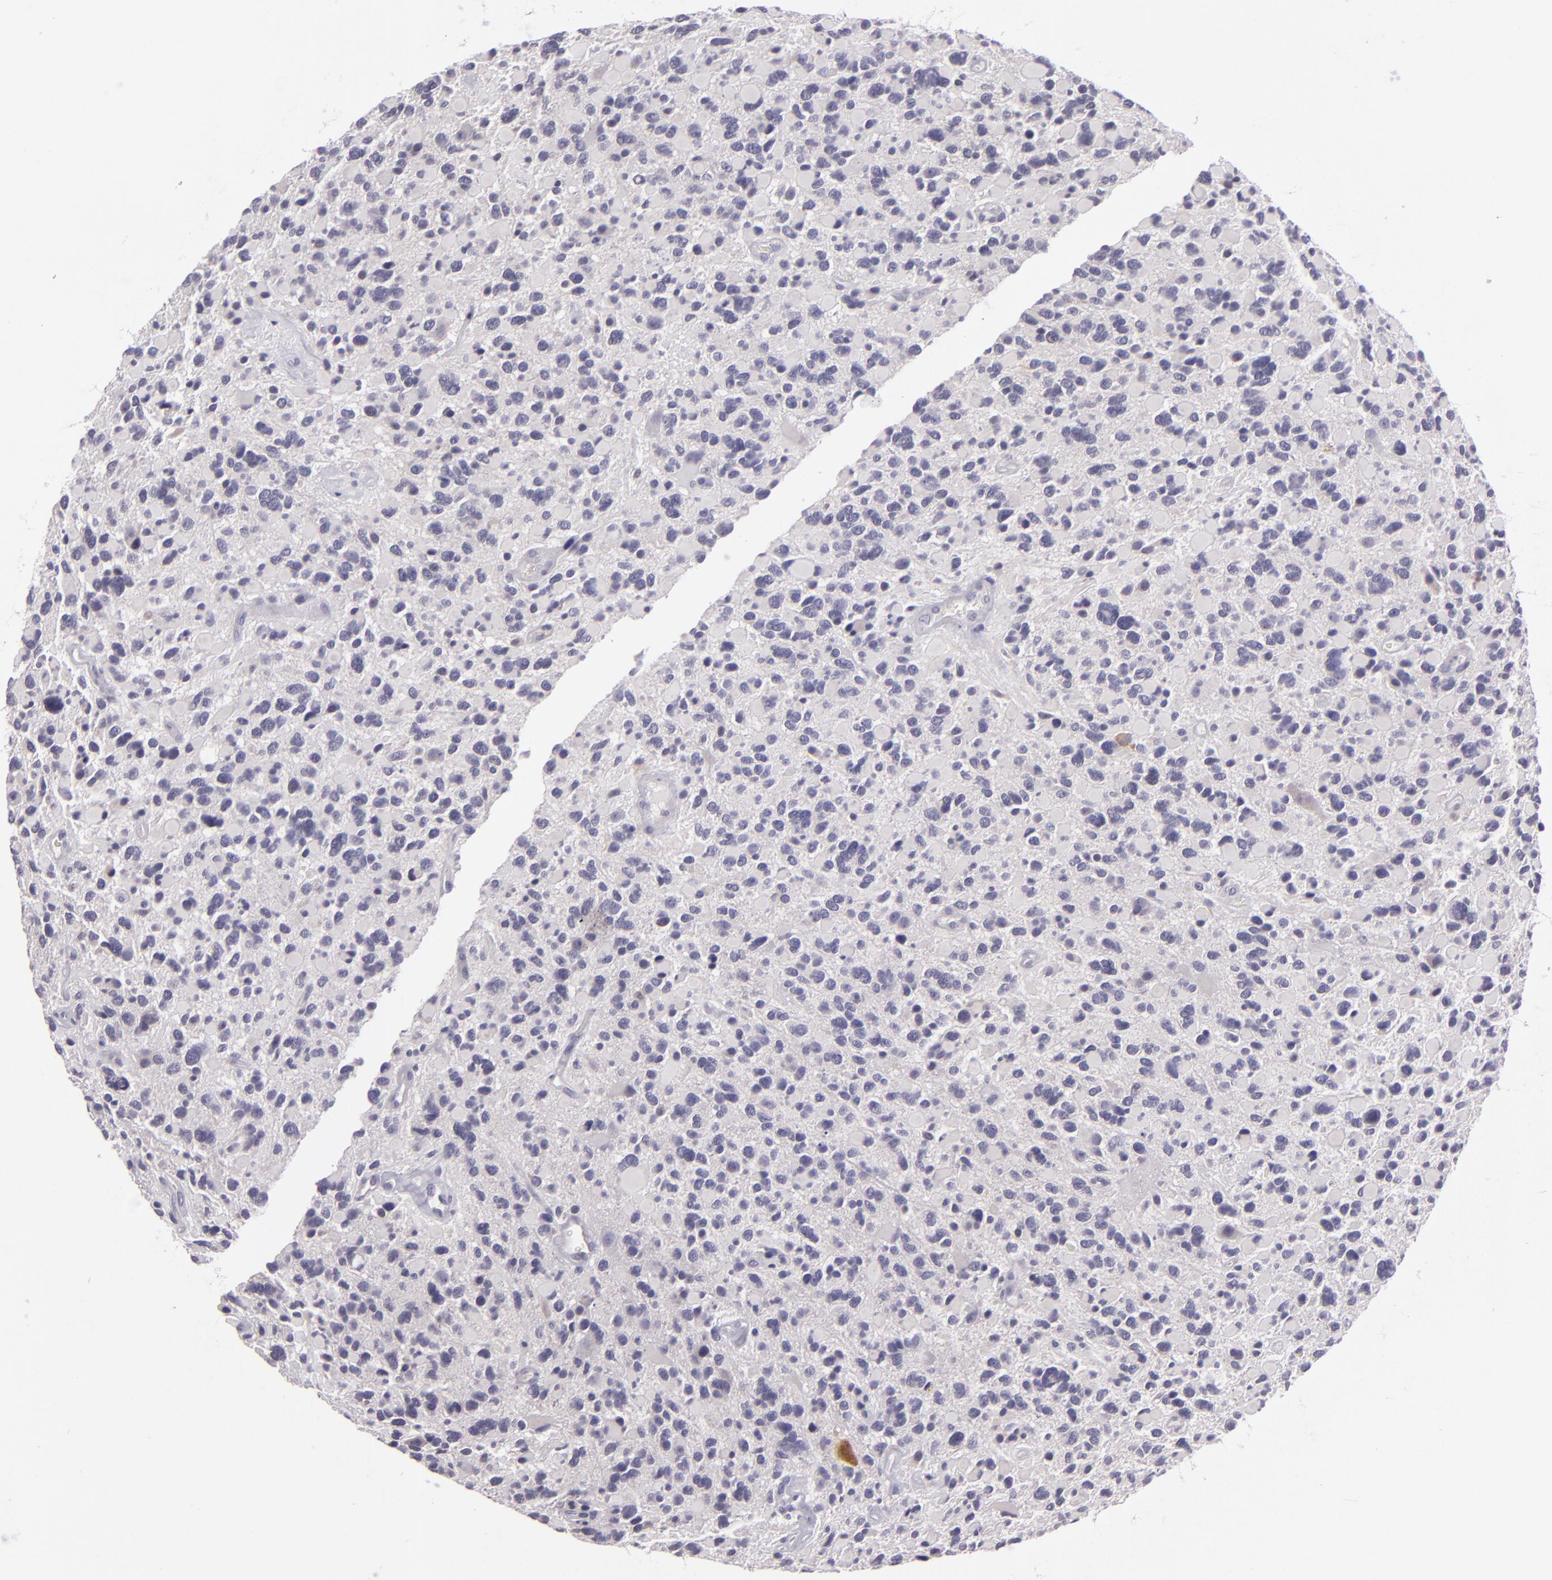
{"staining": {"intensity": "negative", "quantity": "none", "location": "none"}, "tissue": "glioma", "cell_type": "Tumor cells", "image_type": "cancer", "snomed": [{"axis": "morphology", "description": "Glioma, malignant, High grade"}, {"axis": "topography", "description": "Brain"}], "caption": "The immunohistochemistry micrograph has no significant positivity in tumor cells of glioma tissue. The staining is performed using DAB brown chromogen with nuclei counter-stained in using hematoxylin.", "gene": "EGFL6", "patient": {"sex": "female", "age": 37}}